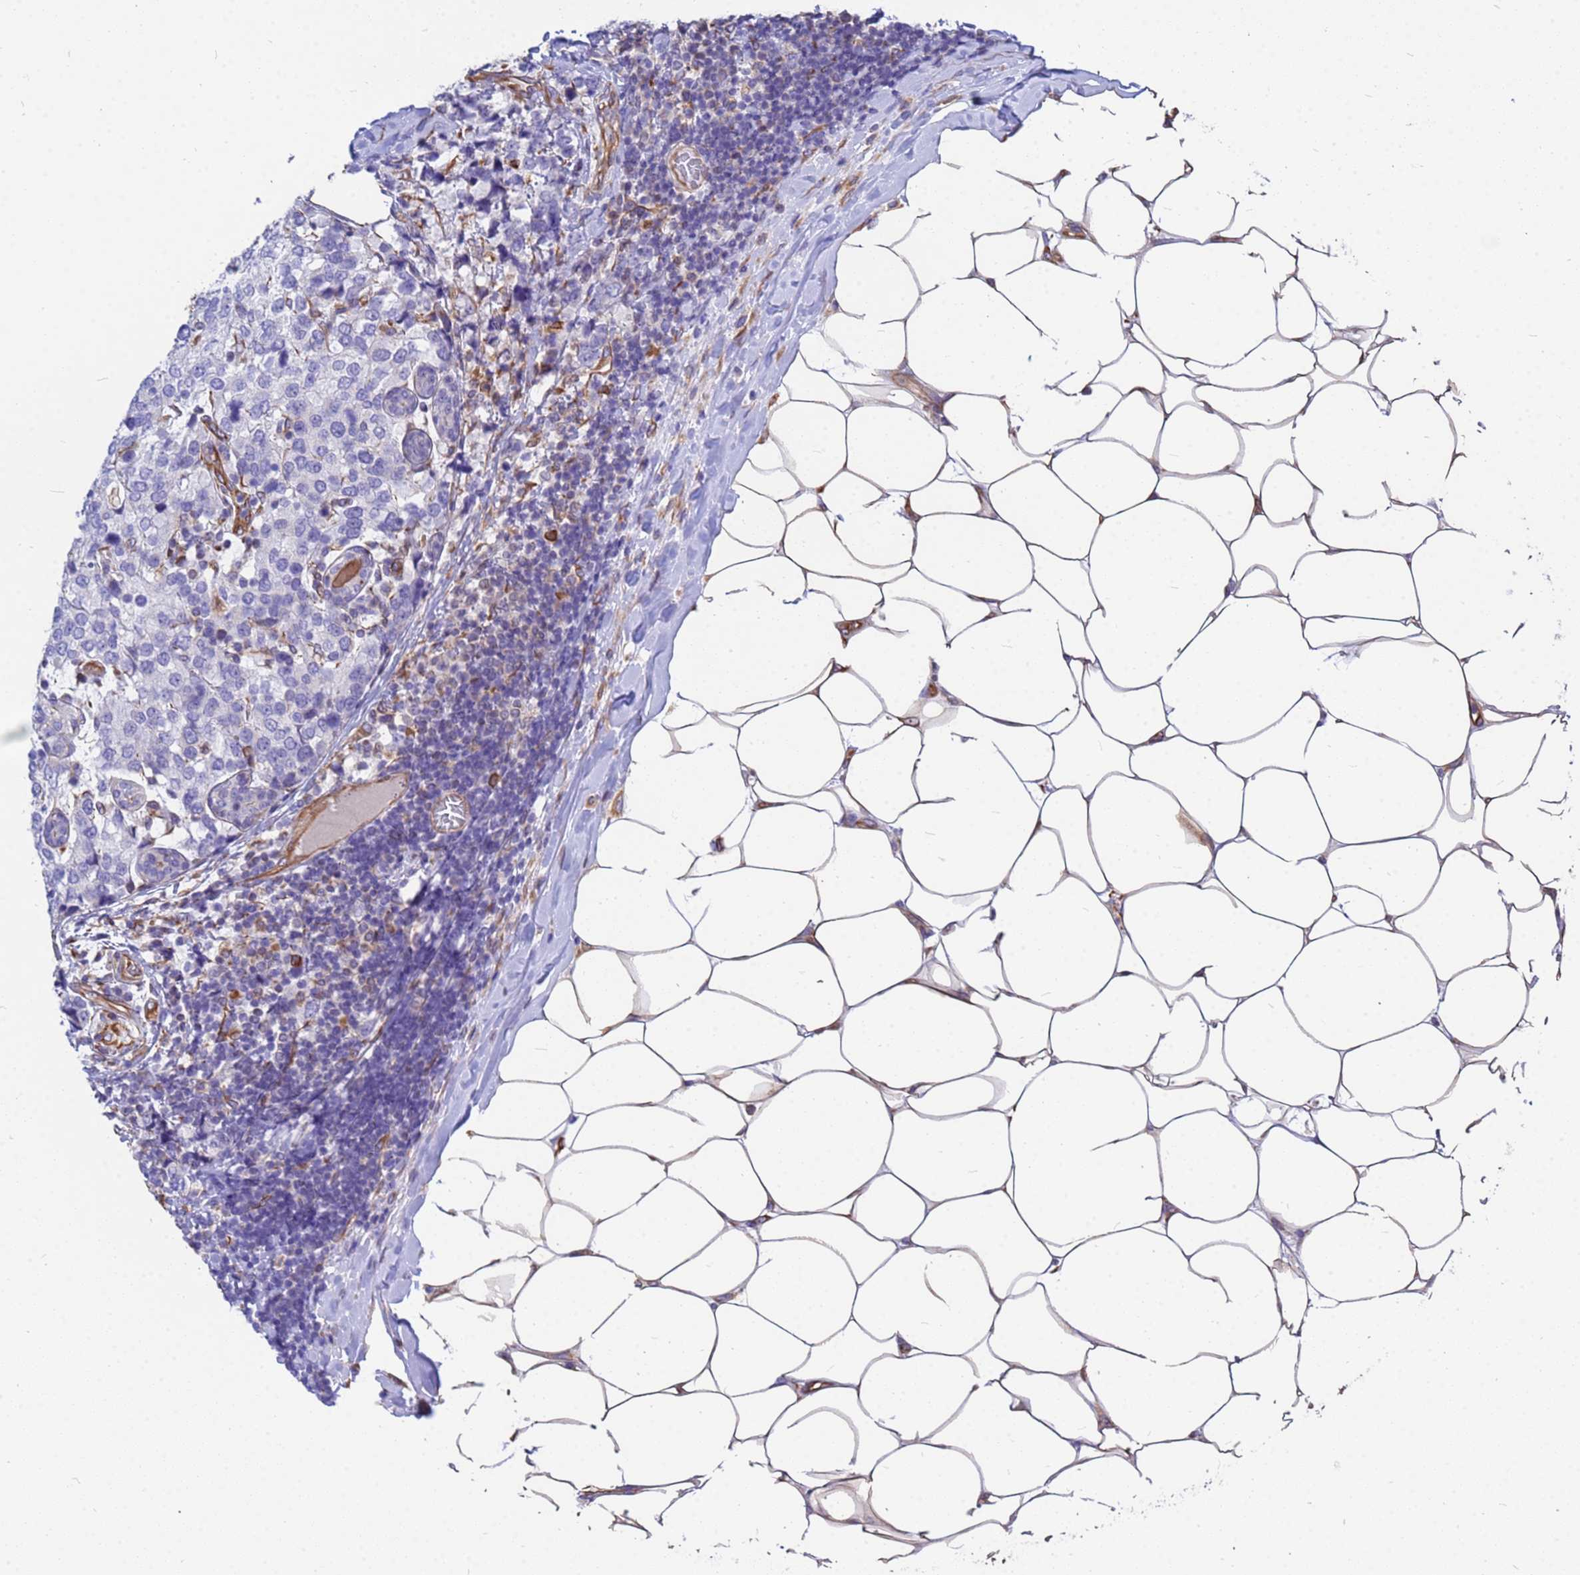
{"staining": {"intensity": "negative", "quantity": "none", "location": "none"}, "tissue": "breast cancer", "cell_type": "Tumor cells", "image_type": "cancer", "snomed": [{"axis": "morphology", "description": "Lobular carcinoma"}, {"axis": "topography", "description": "Breast"}], "caption": "The image displays no significant staining in tumor cells of breast cancer.", "gene": "TCEAL3", "patient": {"sex": "female", "age": 59}}